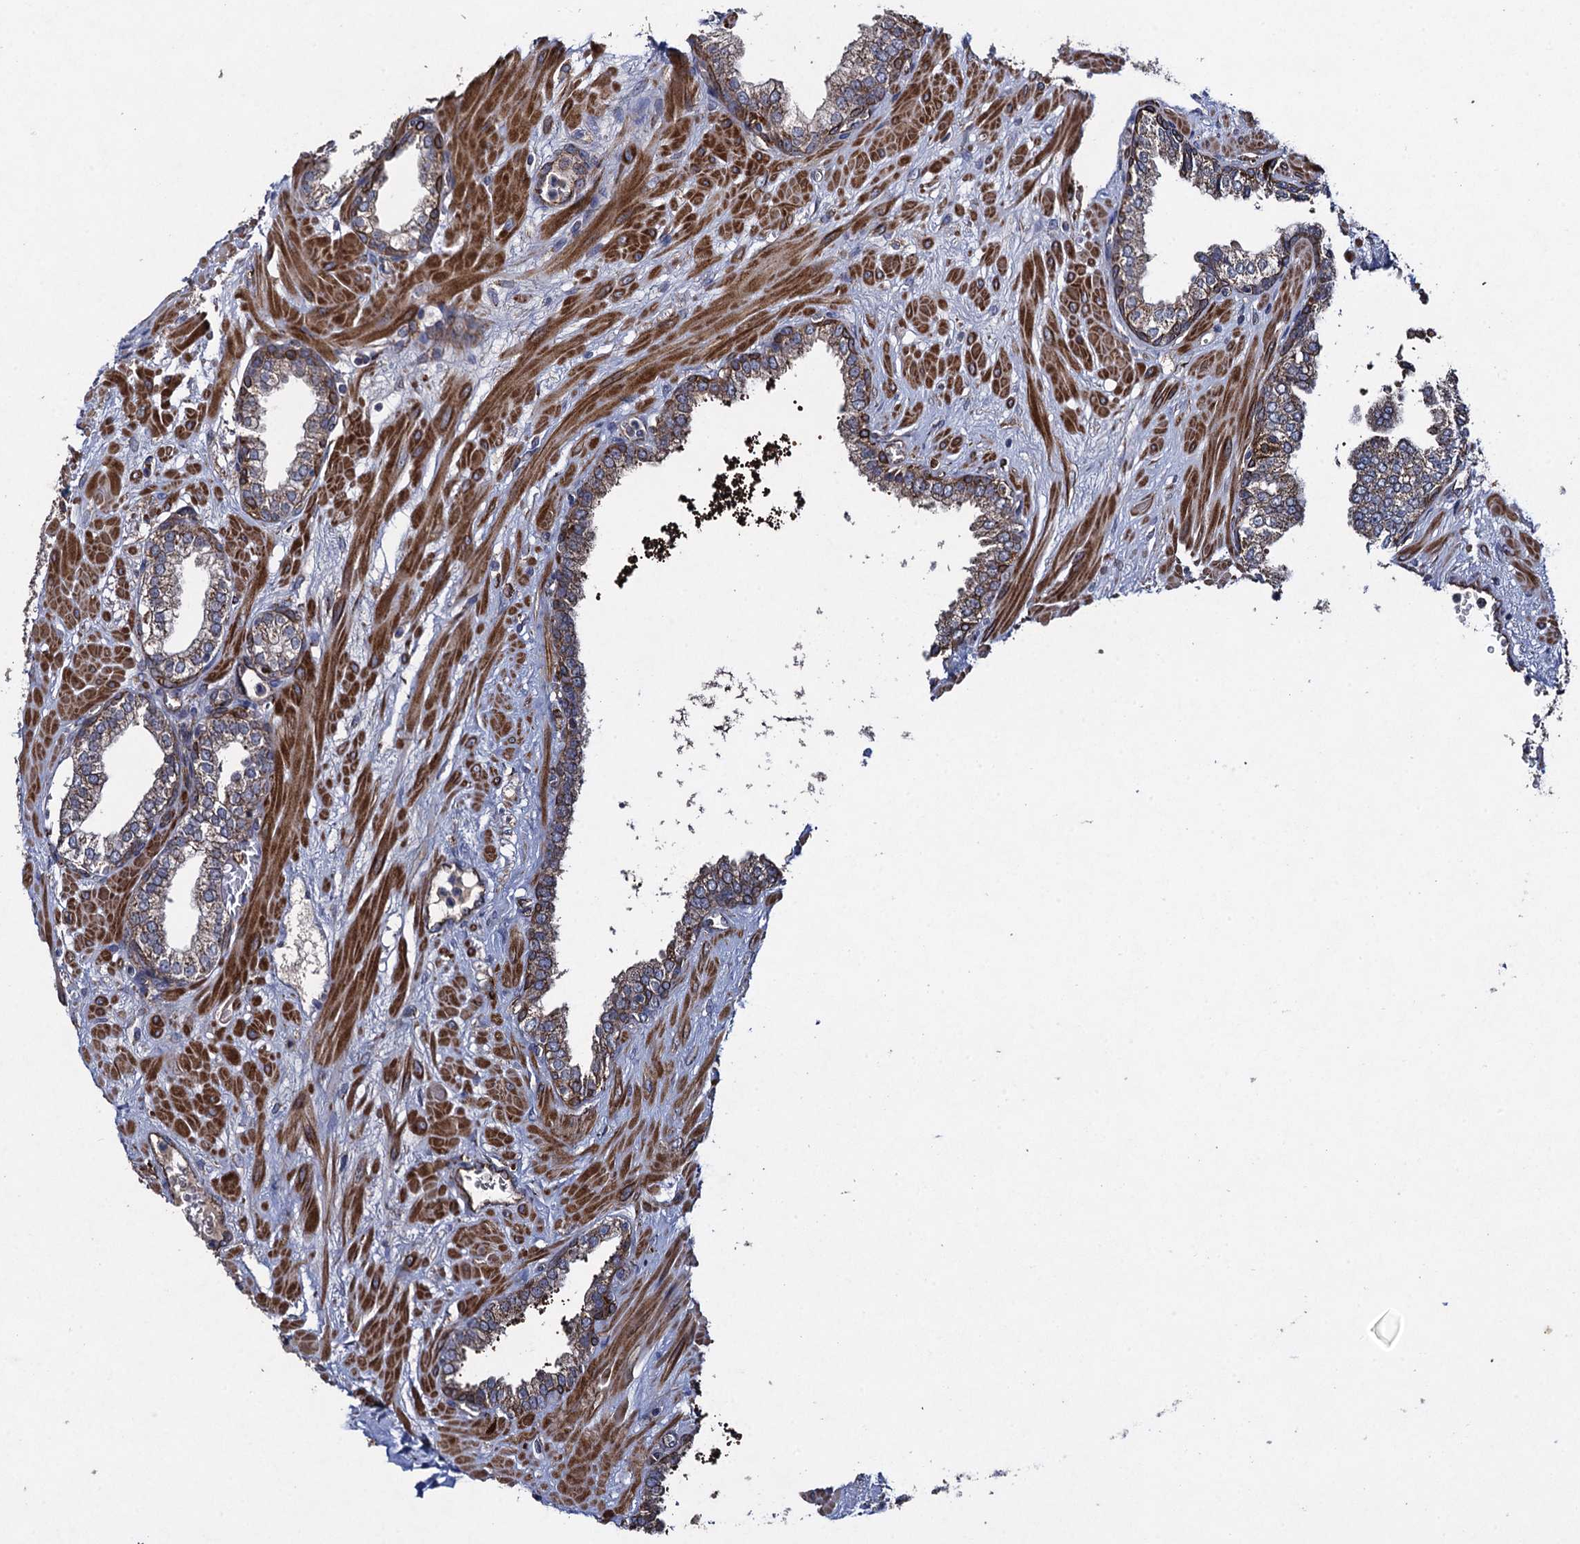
{"staining": {"intensity": "moderate", "quantity": "25%-75%", "location": "cytoplasmic/membranous"}, "tissue": "prostate", "cell_type": "Glandular cells", "image_type": "normal", "snomed": [{"axis": "morphology", "description": "Normal tissue, NOS"}, {"axis": "topography", "description": "Prostate"}], "caption": "Protein staining of unremarkable prostate reveals moderate cytoplasmic/membranous positivity in approximately 25%-75% of glandular cells.", "gene": "TXNDC11", "patient": {"sex": "male", "age": 60}}